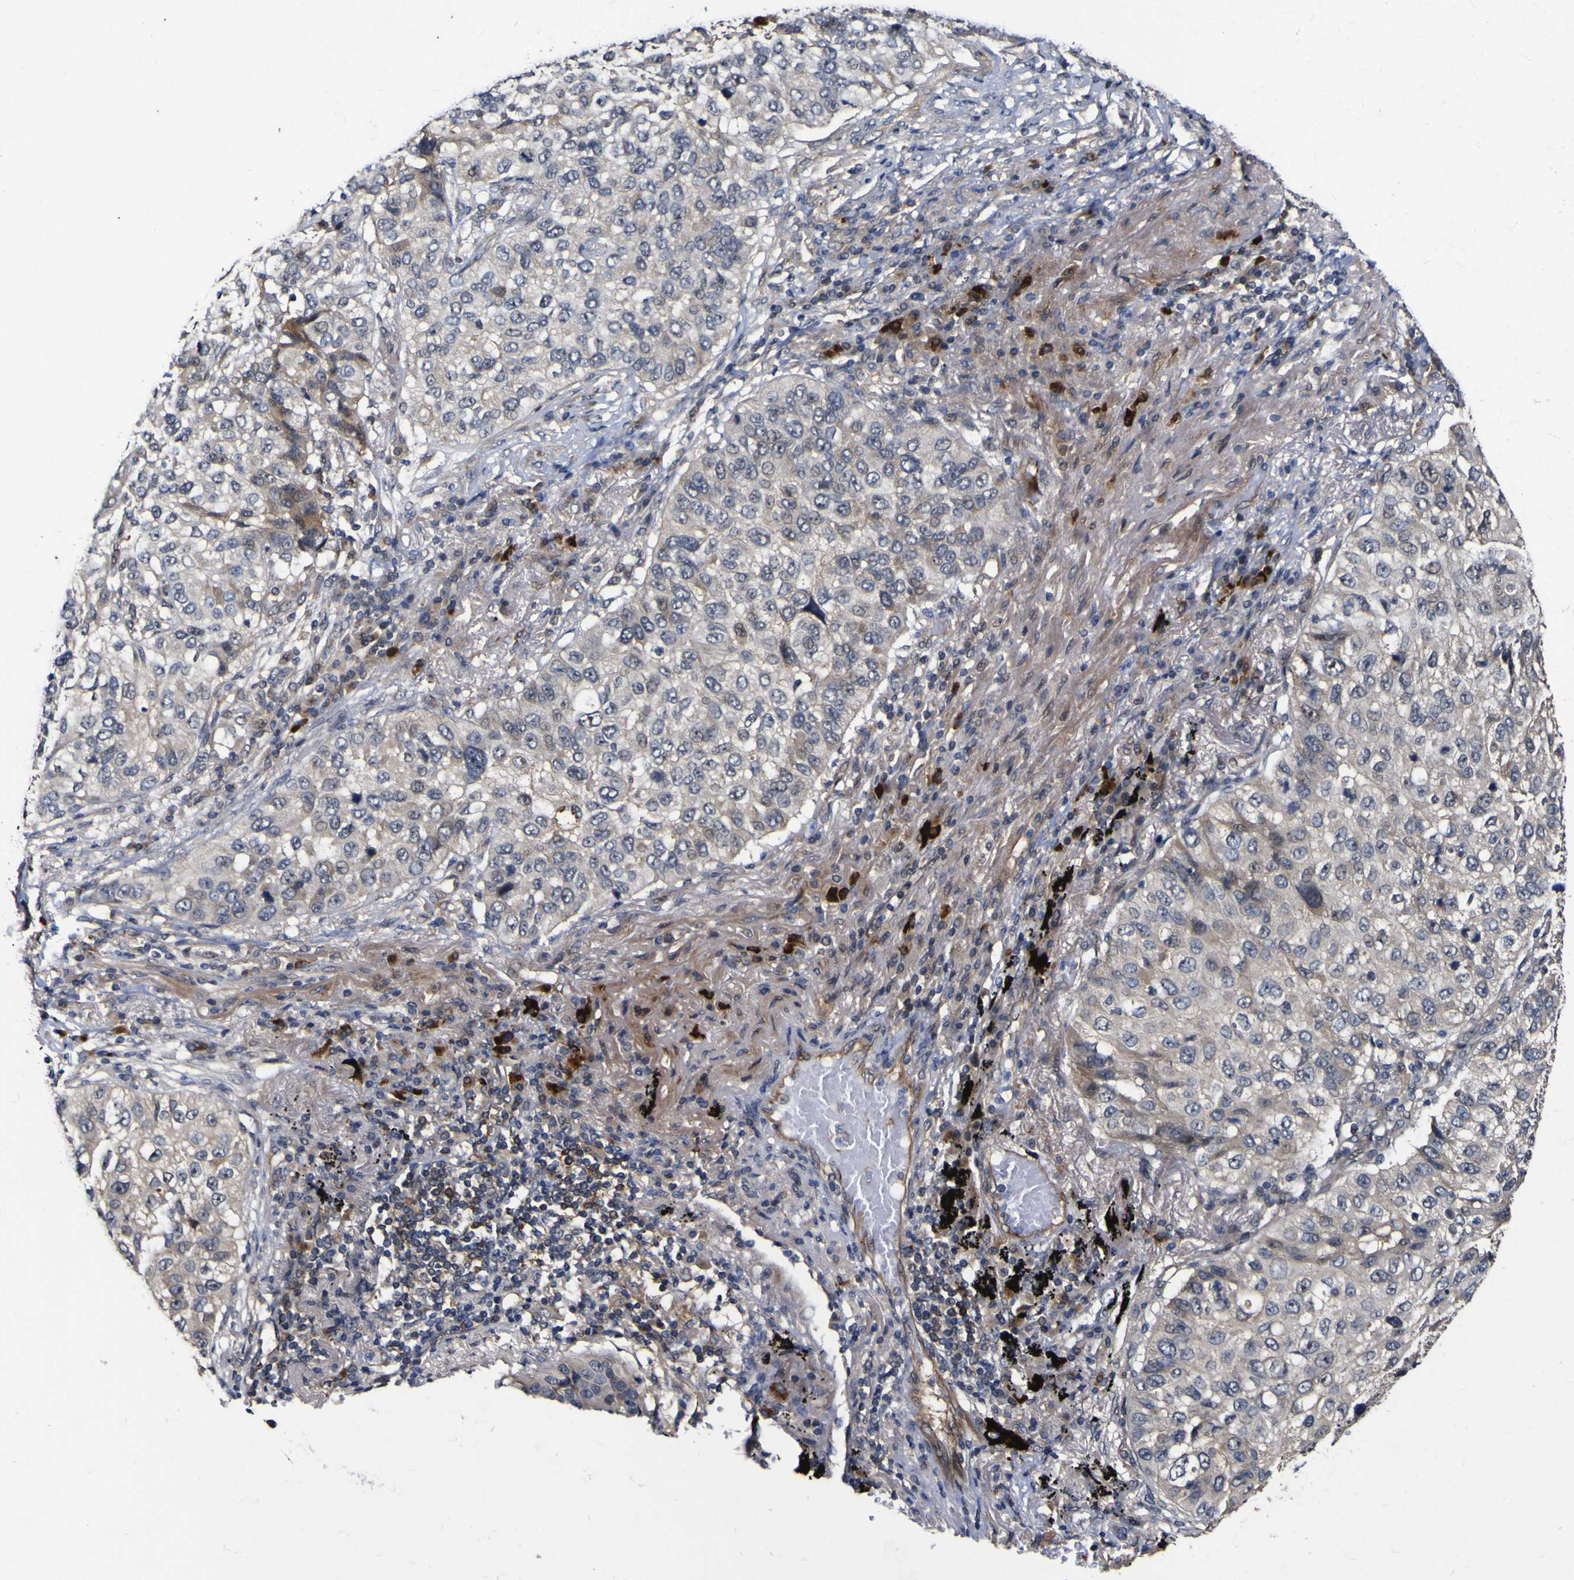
{"staining": {"intensity": "negative", "quantity": "none", "location": "none"}, "tissue": "lung cancer", "cell_type": "Tumor cells", "image_type": "cancer", "snomed": [{"axis": "morphology", "description": "Squamous cell carcinoma, NOS"}, {"axis": "topography", "description": "Lung"}], "caption": "DAB (3,3'-diaminobenzidine) immunohistochemical staining of lung cancer (squamous cell carcinoma) reveals no significant staining in tumor cells.", "gene": "CCL2", "patient": {"sex": "male", "age": 57}}